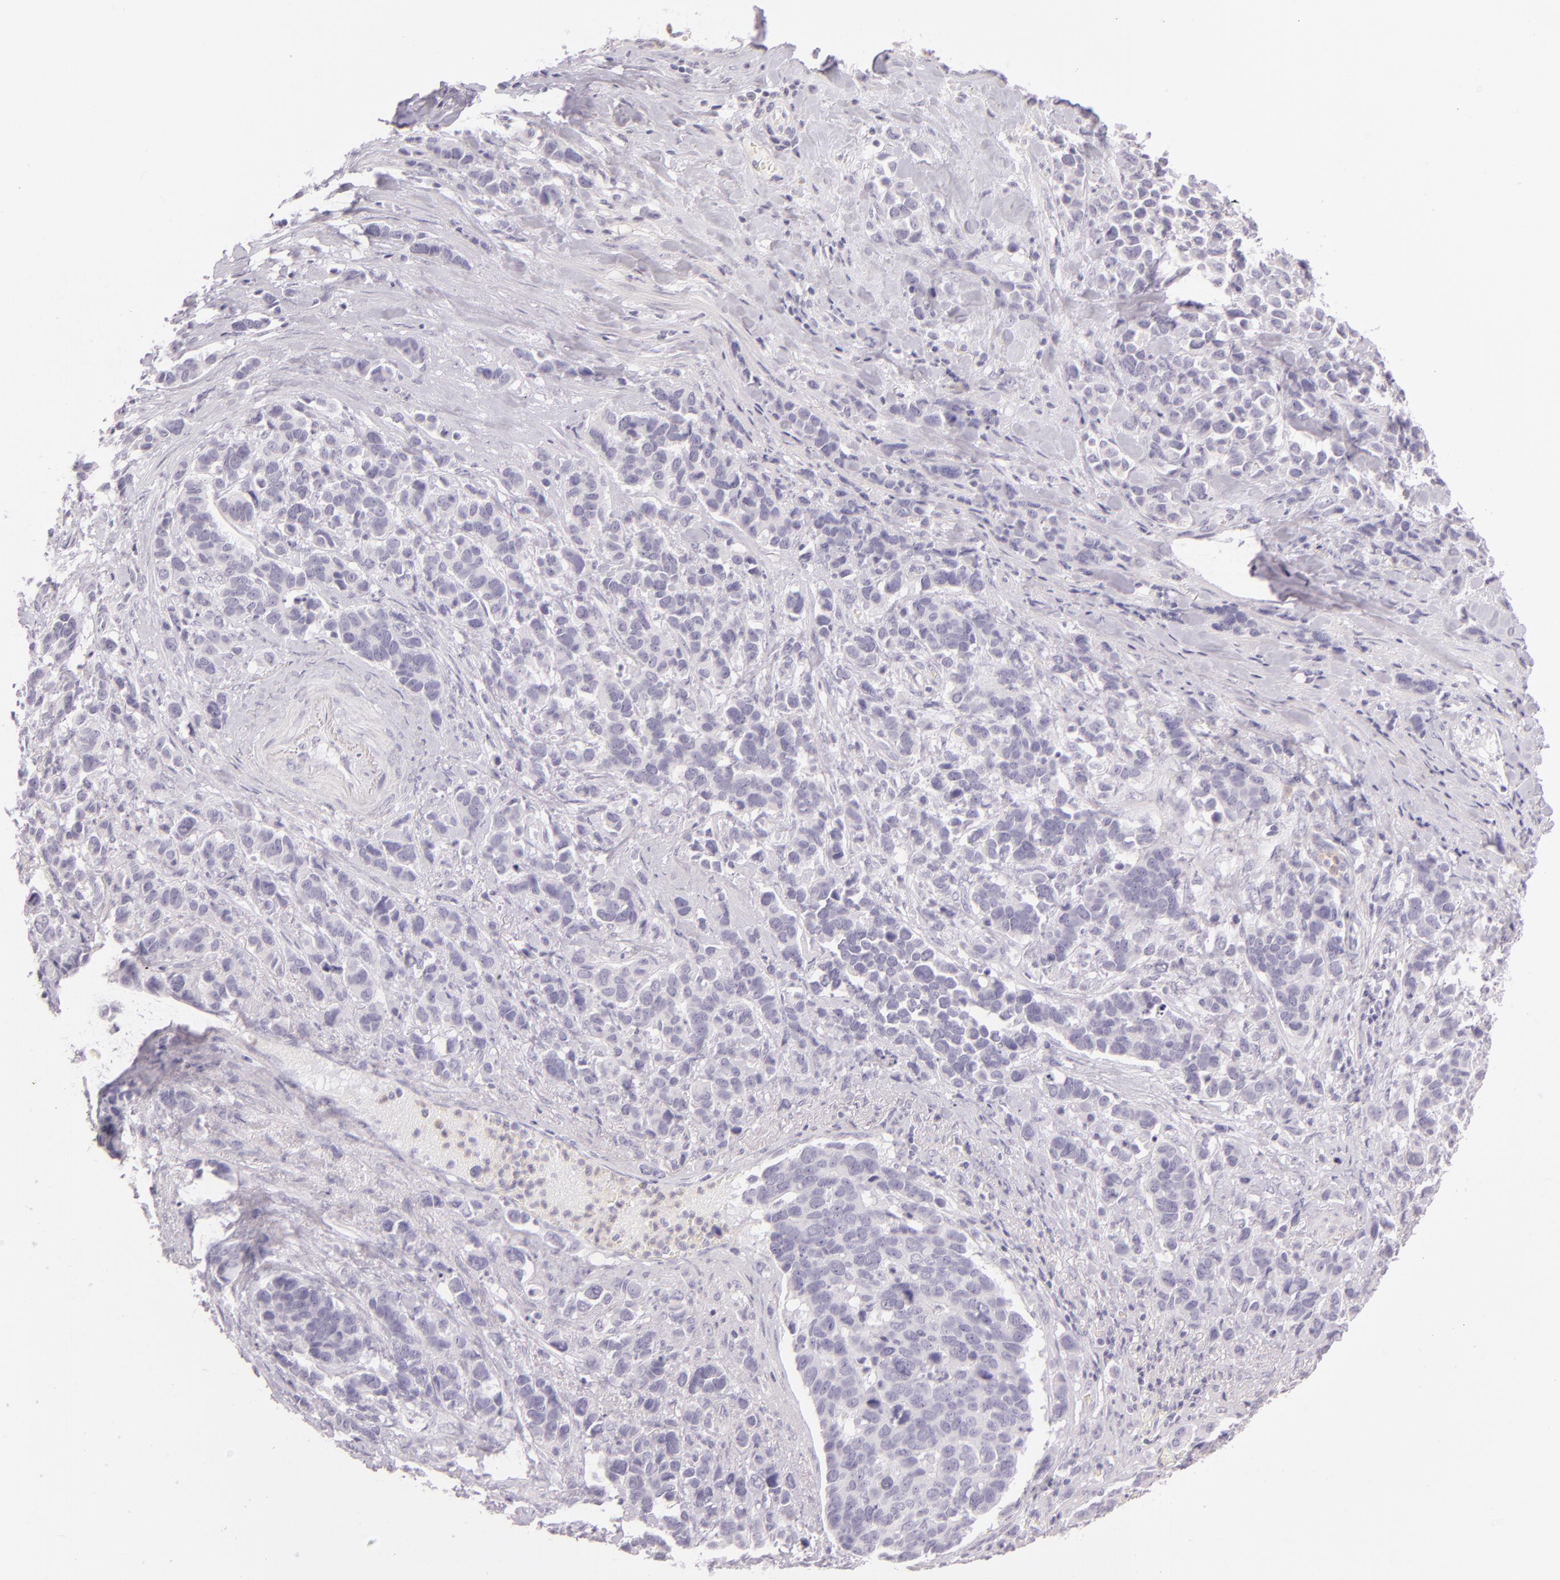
{"staining": {"intensity": "negative", "quantity": "none", "location": "none"}, "tissue": "stomach cancer", "cell_type": "Tumor cells", "image_type": "cancer", "snomed": [{"axis": "morphology", "description": "Adenocarcinoma, NOS"}, {"axis": "topography", "description": "Stomach, upper"}], "caption": "Image shows no significant protein expression in tumor cells of stomach adenocarcinoma.", "gene": "CBS", "patient": {"sex": "male", "age": 71}}